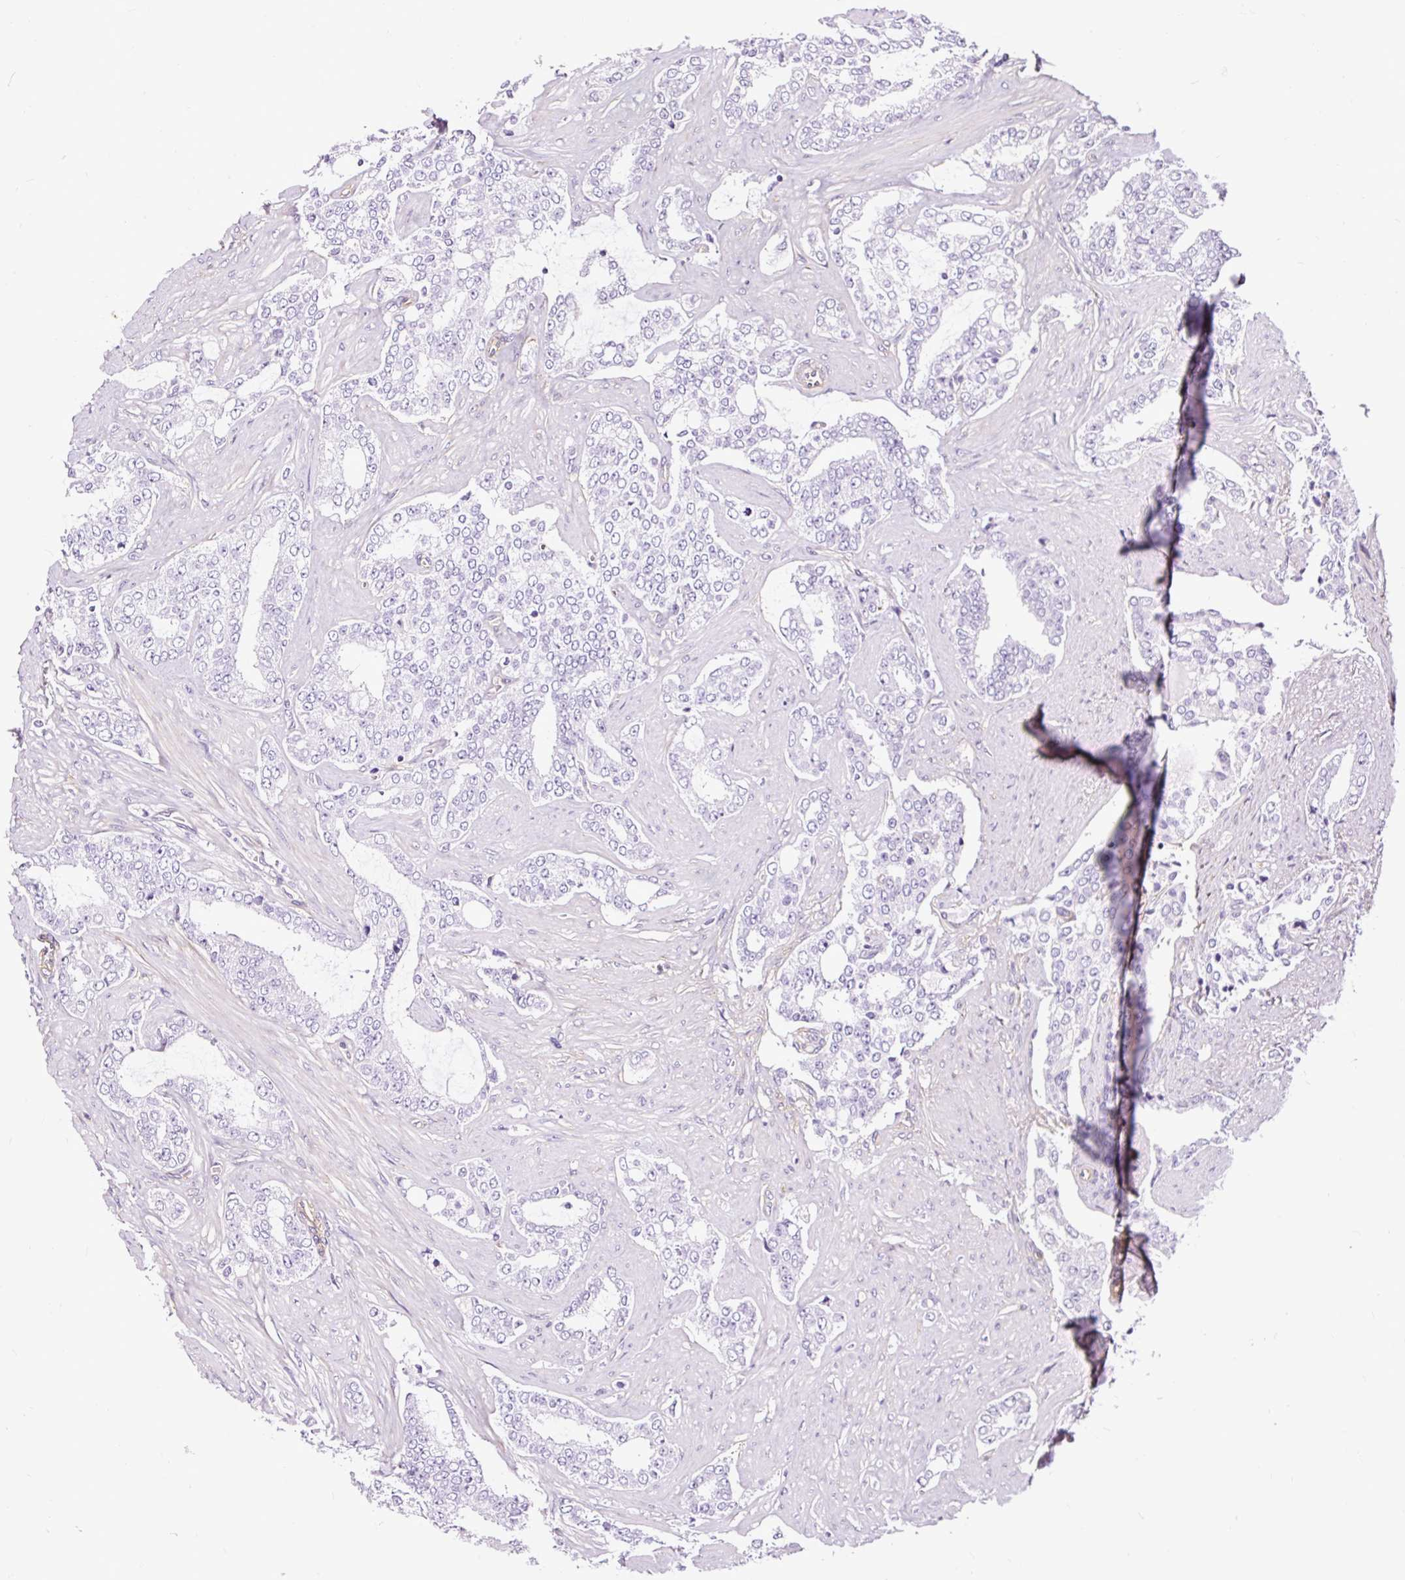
{"staining": {"intensity": "negative", "quantity": "none", "location": "none"}, "tissue": "prostate cancer", "cell_type": "Tumor cells", "image_type": "cancer", "snomed": [{"axis": "morphology", "description": "Adenocarcinoma, High grade"}, {"axis": "topography", "description": "Prostate"}], "caption": "Prostate cancer (high-grade adenocarcinoma) stained for a protein using immunohistochemistry demonstrates no positivity tumor cells.", "gene": "SLC7A8", "patient": {"sex": "male", "age": 64}}